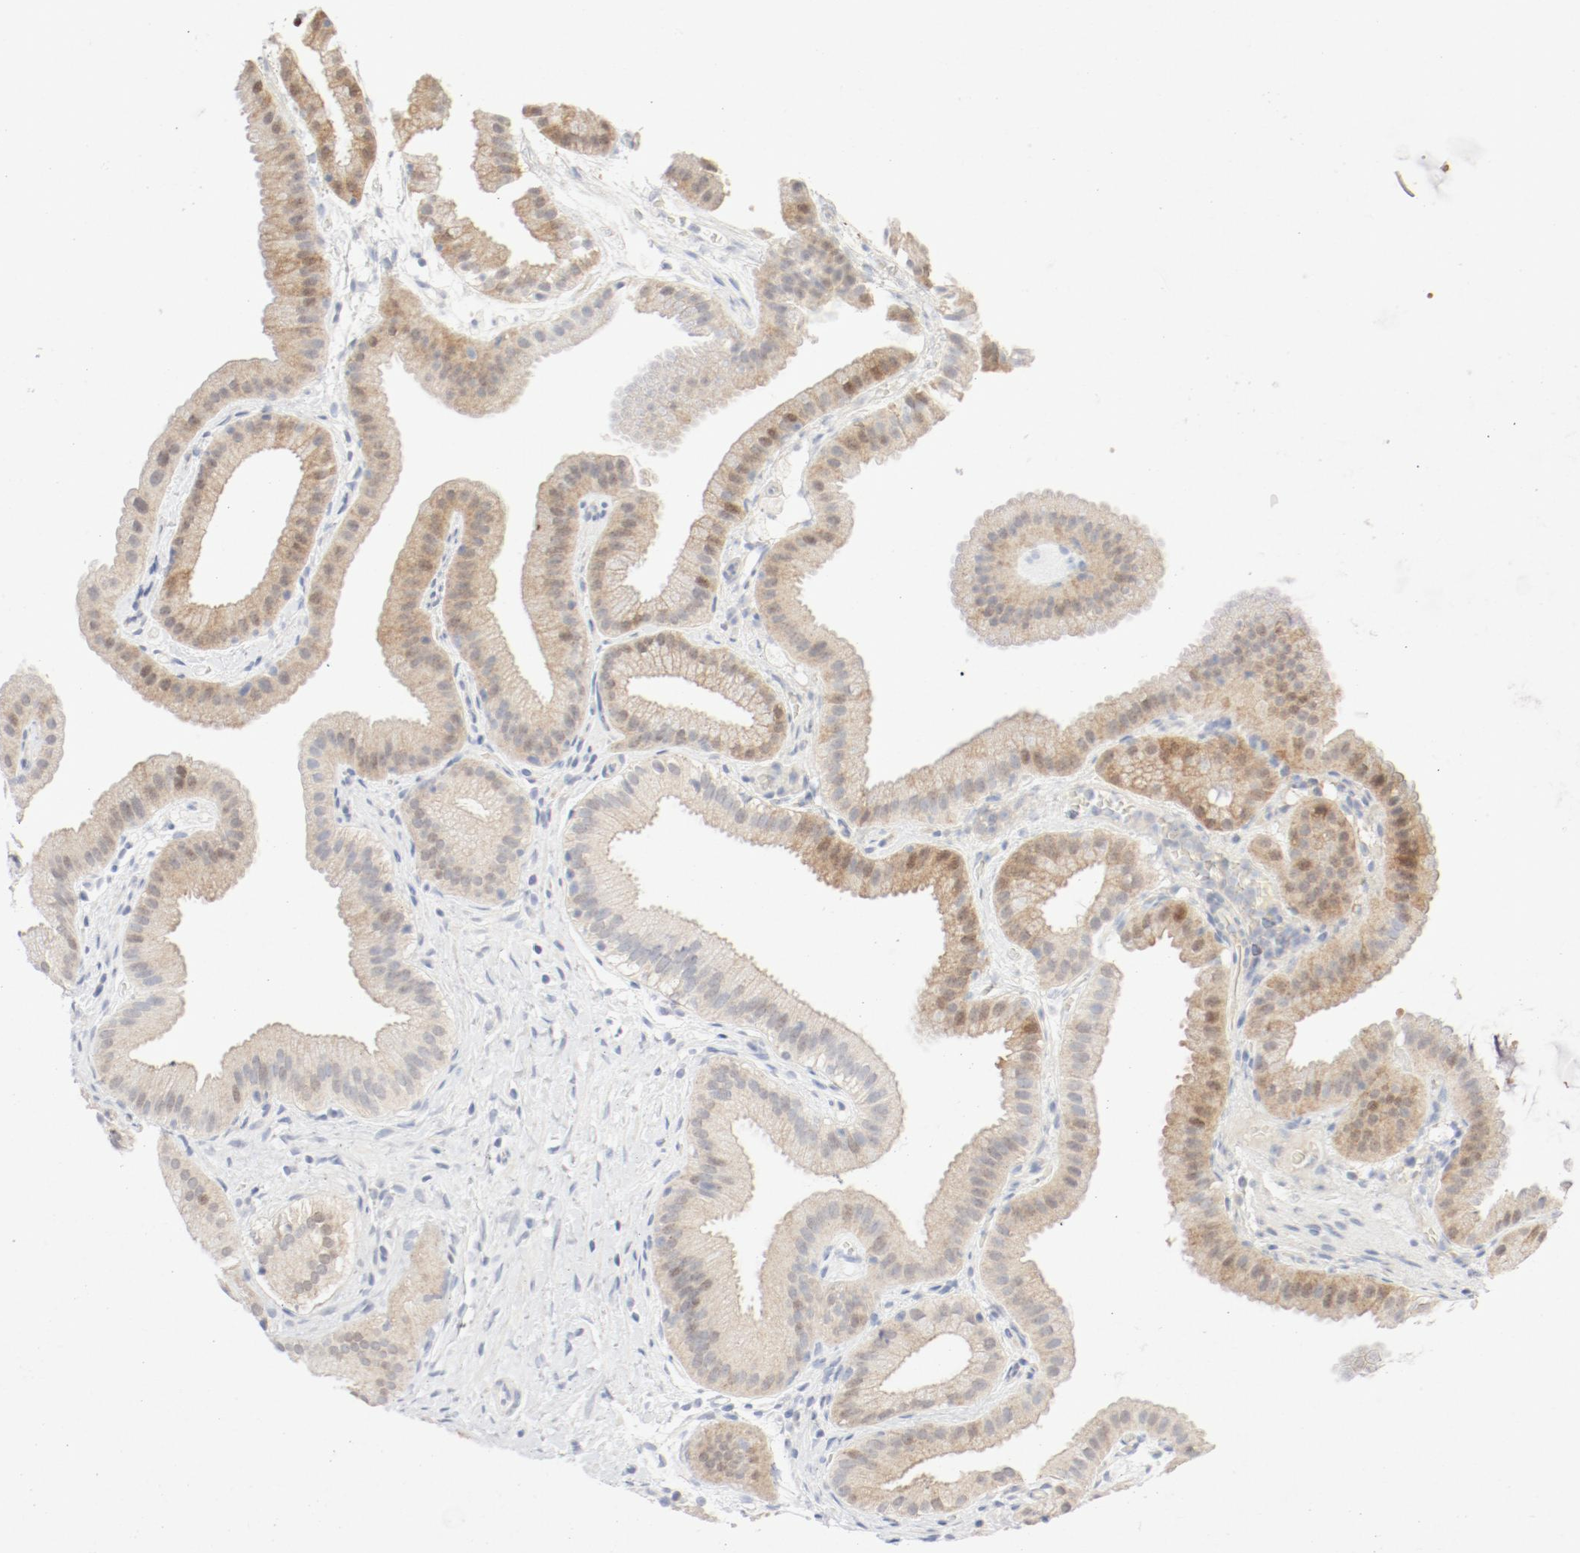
{"staining": {"intensity": "moderate", "quantity": ">75%", "location": "cytoplasmic/membranous,nuclear"}, "tissue": "gallbladder", "cell_type": "Glandular cells", "image_type": "normal", "snomed": [{"axis": "morphology", "description": "Normal tissue, NOS"}, {"axis": "topography", "description": "Gallbladder"}], "caption": "Gallbladder stained with immunohistochemistry (IHC) demonstrates moderate cytoplasmic/membranous,nuclear staining in about >75% of glandular cells.", "gene": "PGM1", "patient": {"sex": "female", "age": 63}}